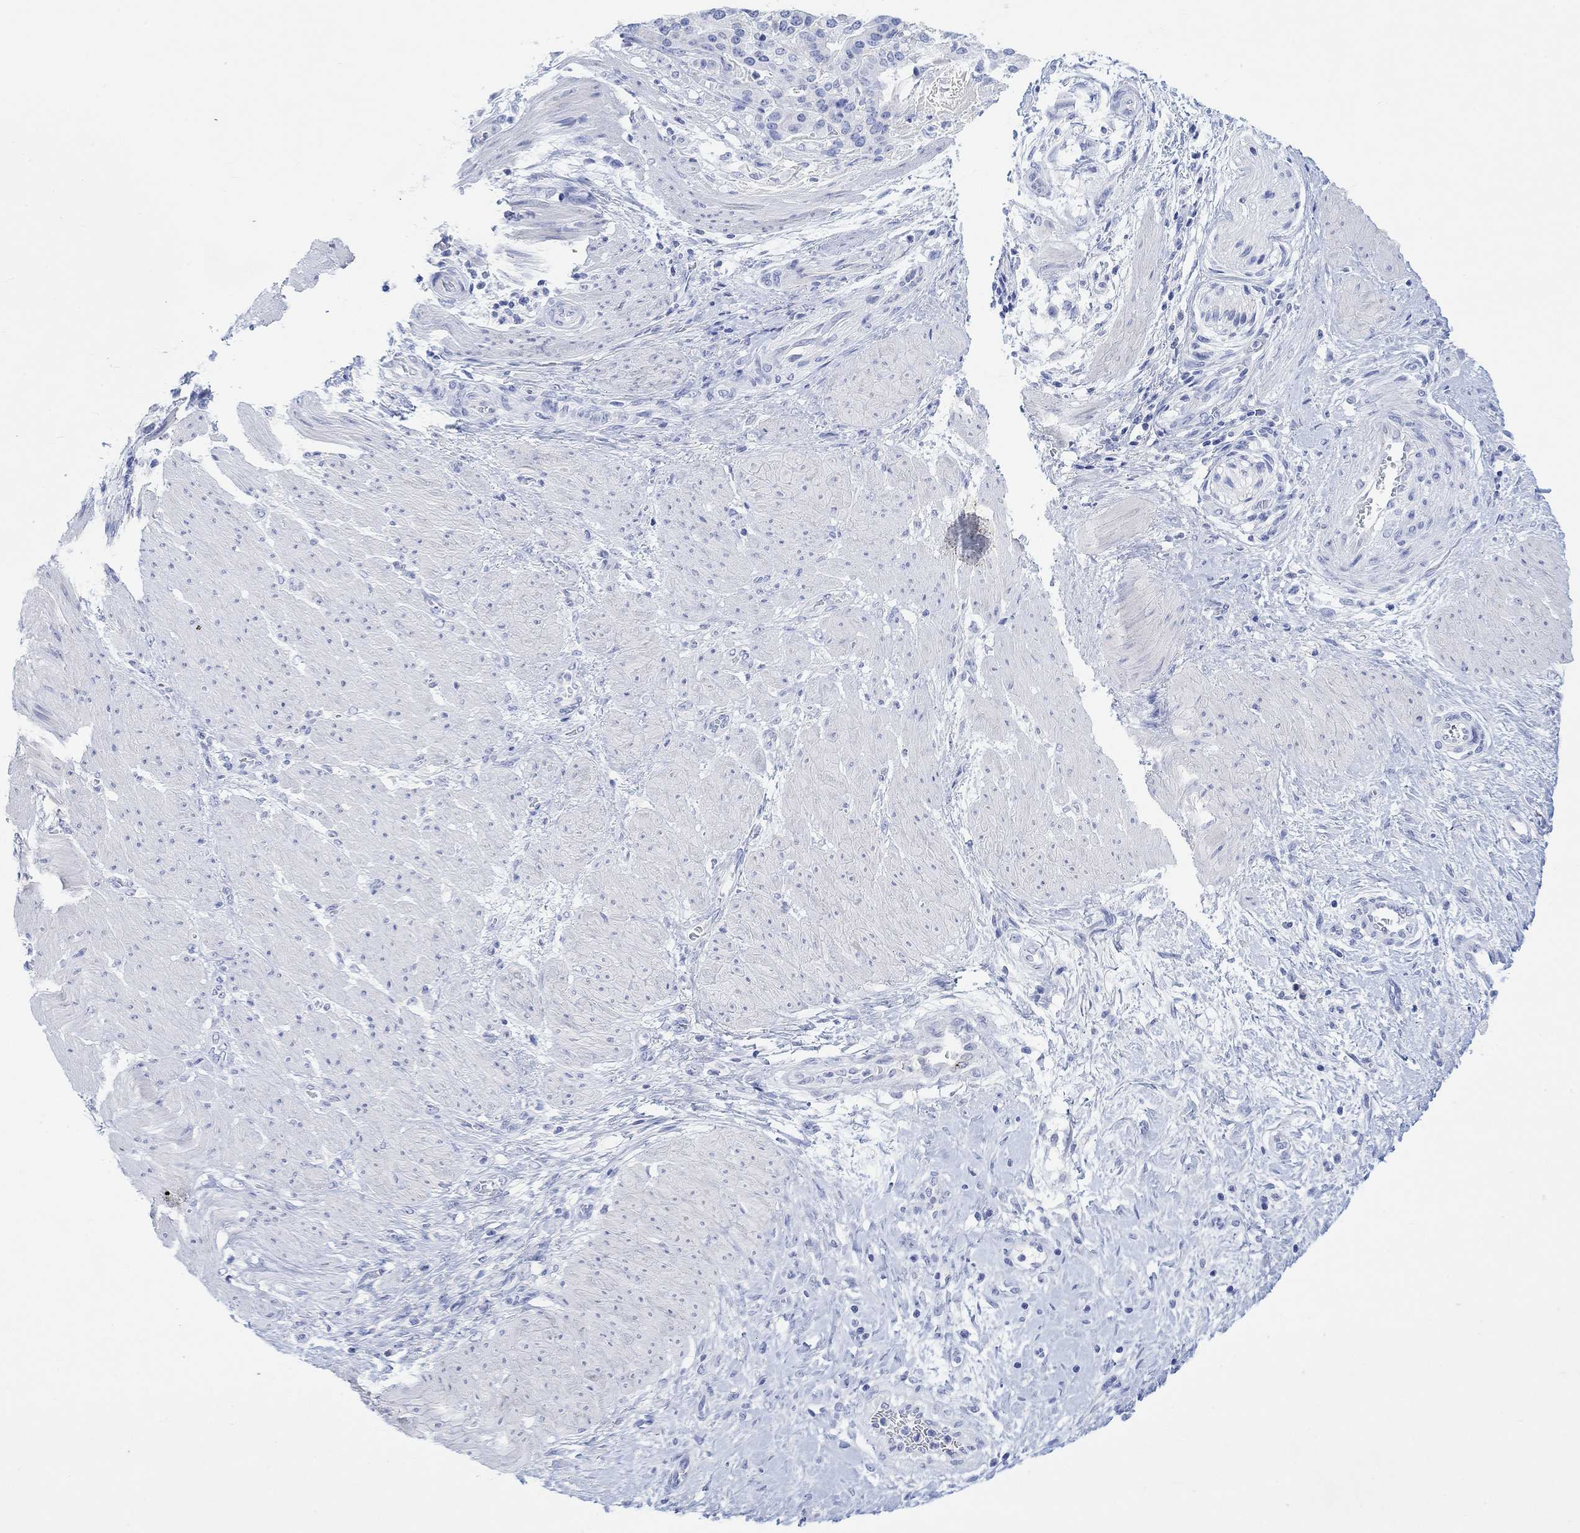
{"staining": {"intensity": "negative", "quantity": "none", "location": "none"}, "tissue": "stomach cancer", "cell_type": "Tumor cells", "image_type": "cancer", "snomed": [{"axis": "morphology", "description": "Adenocarcinoma, NOS"}, {"axis": "topography", "description": "Stomach"}], "caption": "This is an immunohistochemistry (IHC) photomicrograph of human stomach cancer. There is no positivity in tumor cells.", "gene": "CALCA", "patient": {"sex": "male", "age": 48}}